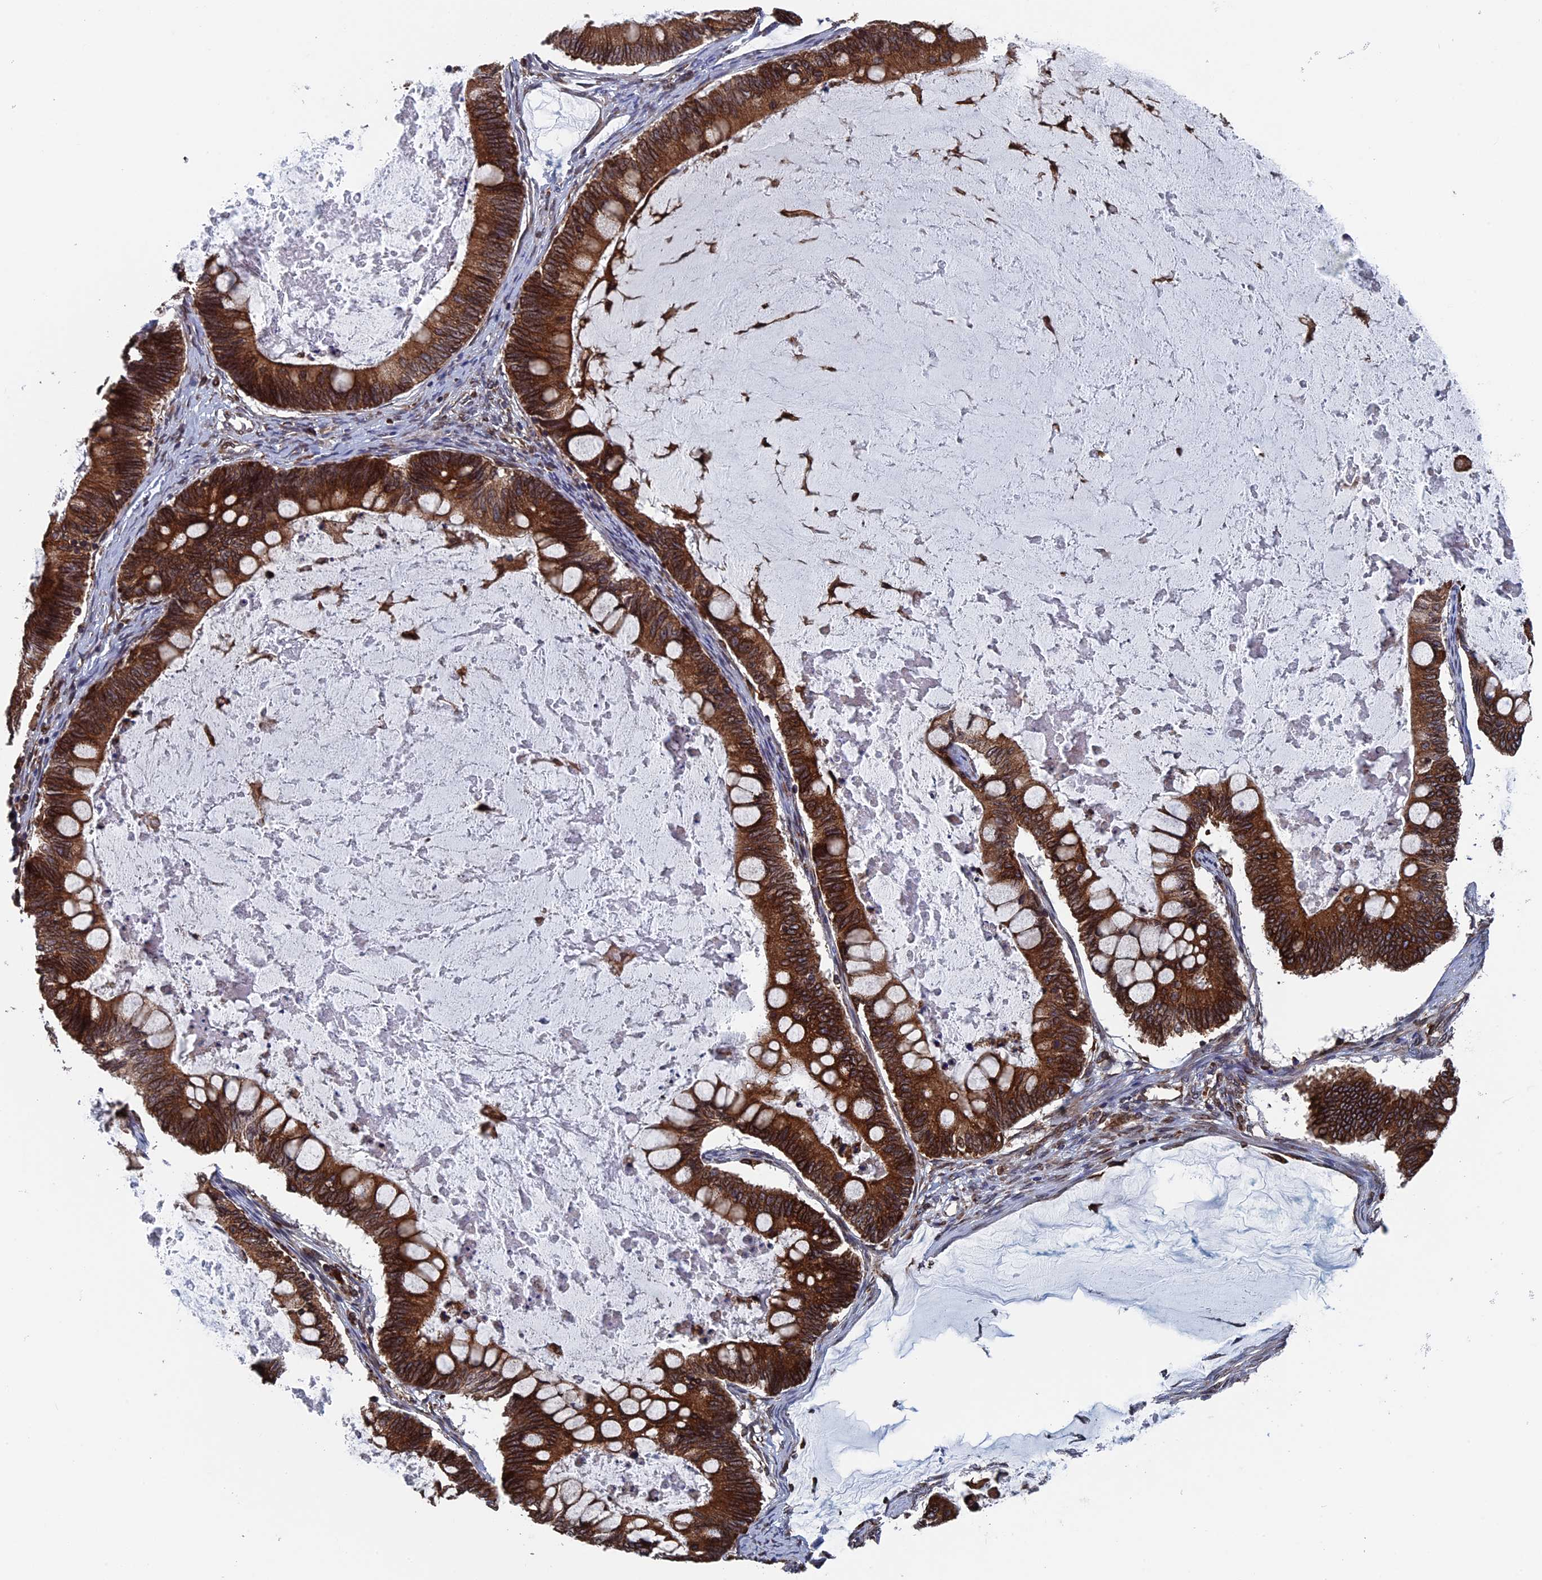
{"staining": {"intensity": "strong", "quantity": ">75%", "location": "cytoplasmic/membranous"}, "tissue": "ovarian cancer", "cell_type": "Tumor cells", "image_type": "cancer", "snomed": [{"axis": "morphology", "description": "Cystadenocarcinoma, mucinous, NOS"}, {"axis": "topography", "description": "Ovary"}], "caption": "Approximately >75% of tumor cells in mucinous cystadenocarcinoma (ovarian) exhibit strong cytoplasmic/membranous protein expression as visualized by brown immunohistochemical staining.", "gene": "RPUSD1", "patient": {"sex": "female", "age": 61}}